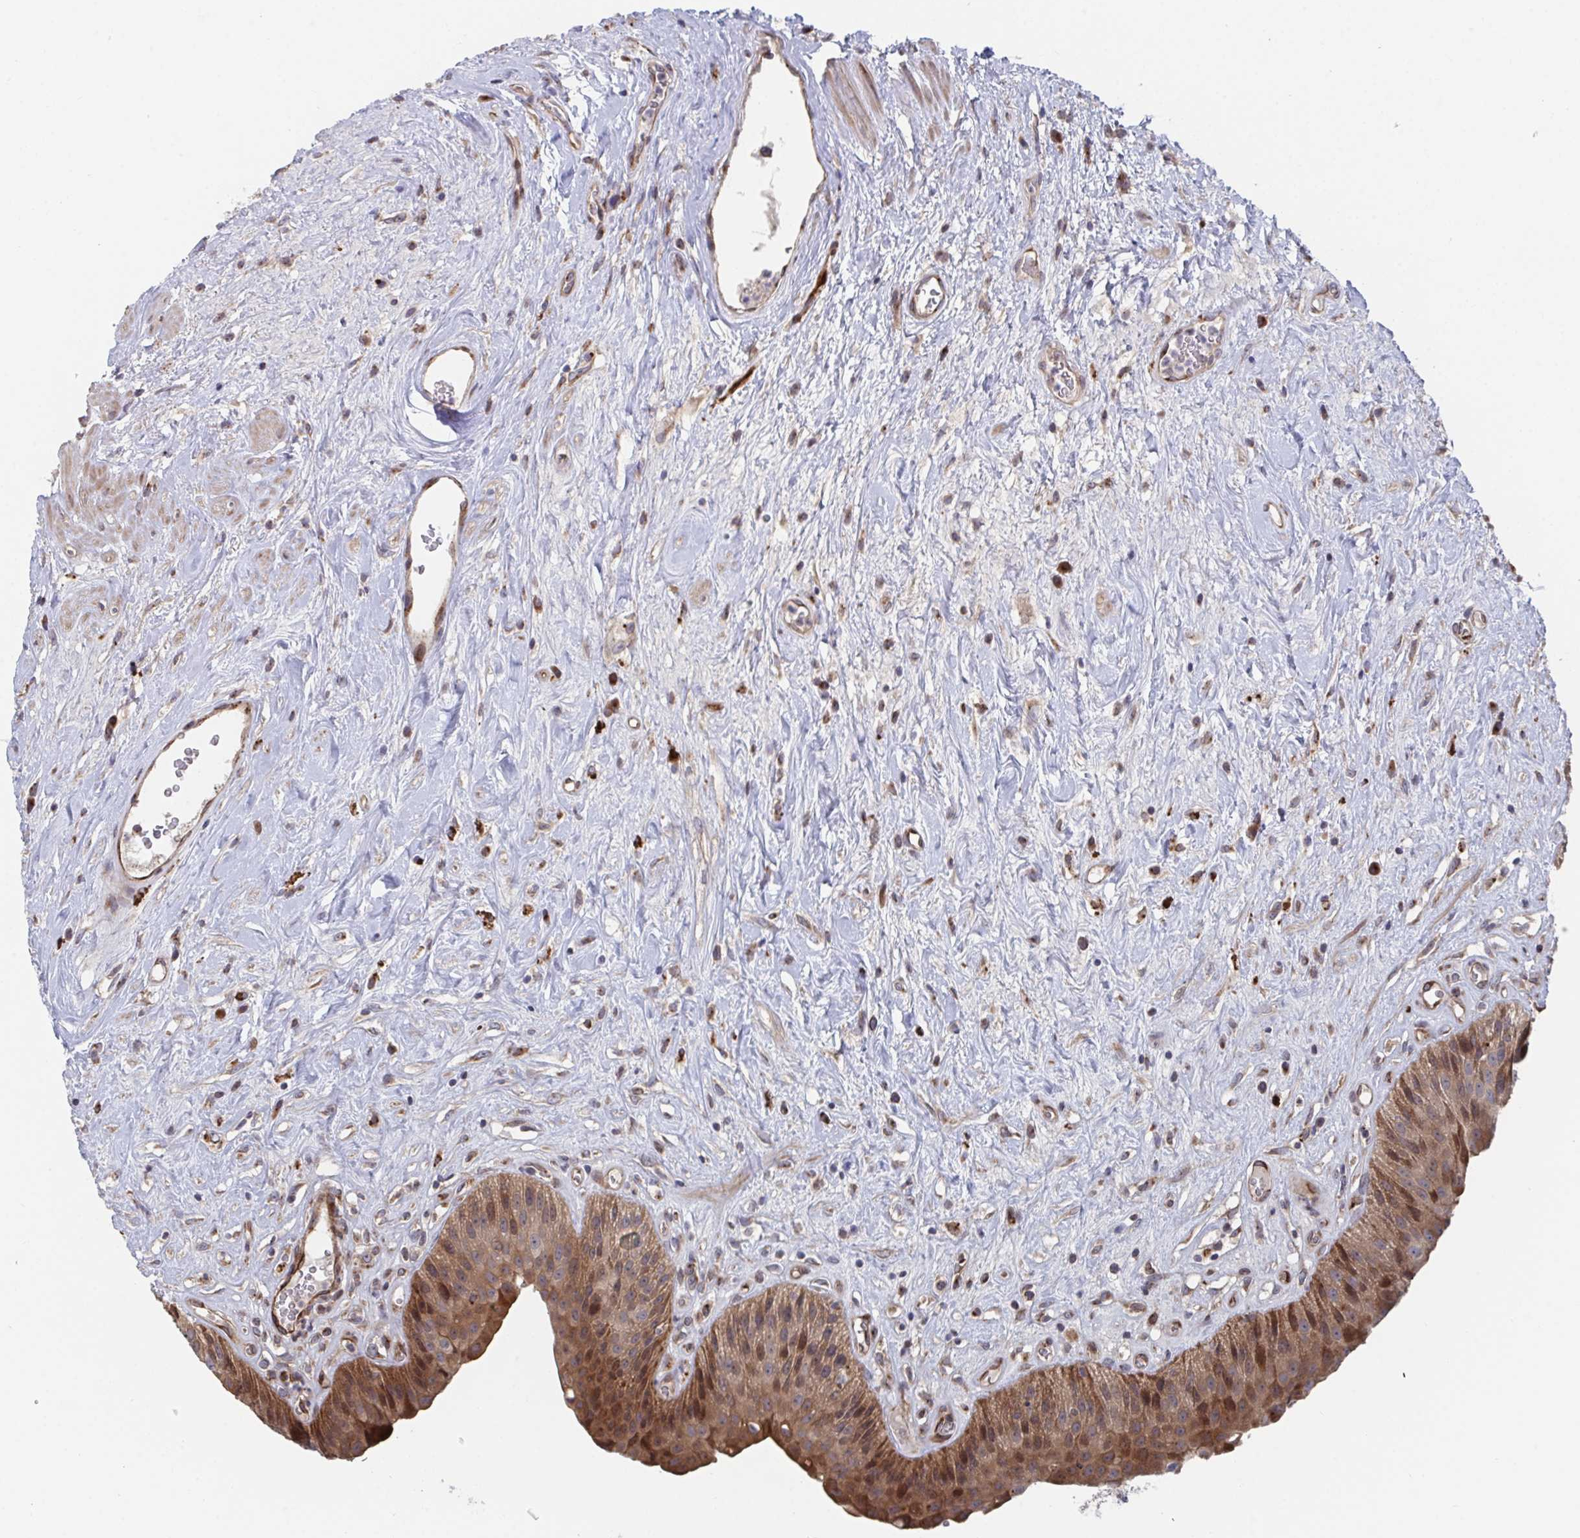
{"staining": {"intensity": "moderate", "quantity": ">75%", "location": "cytoplasmic/membranous"}, "tissue": "urinary bladder", "cell_type": "Urothelial cells", "image_type": "normal", "snomed": [{"axis": "morphology", "description": "Normal tissue, NOS"}, {"axis": "topography", "description": "Urinary bladder"}], "caption": "Immunohistochemistry (IHC) photomicrograph of benign human urinary bladder stained for a protein (brown), which shows medium levels of moderate cytoplasmic/membranous expression in about >75% of urothelial cells.", "gene": "FJX1", "patient": {"sex": "female", "age": 56}}